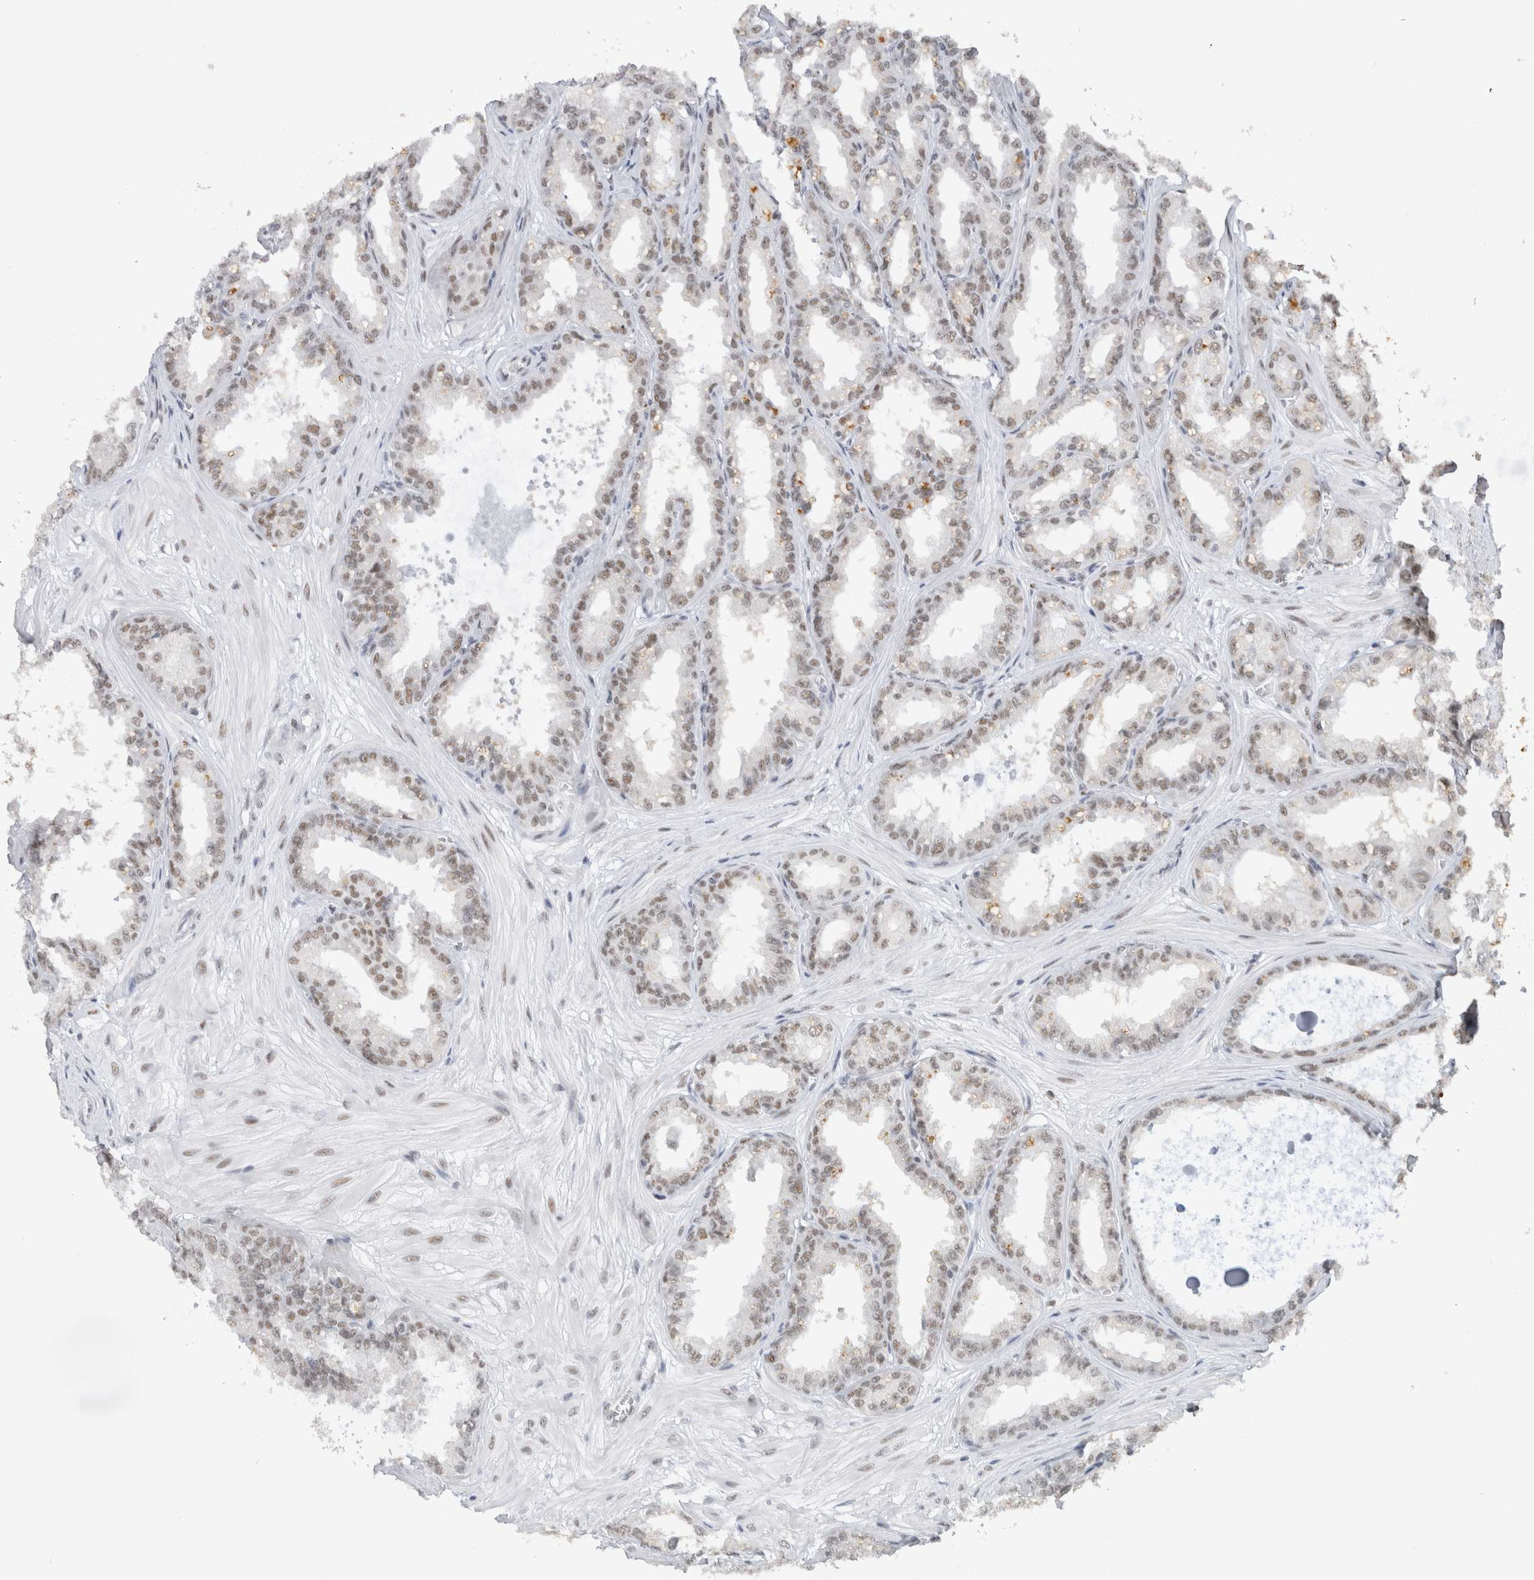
{"staining": {"intensity": "moderate", "quantity": ">75%", "location": "nuclear"}, "tissue": "seminal vesicle", "cell_type": "Glandular cells", "image_type": "normal", "snomed": [{"axis": "morphology", "description": "Normal tissue, NOS"}, {"axis": "topography", "description": "Prostate"}, {"axis": "topography", "description": "Seminal veicle"}], "caption": "A brown stain highlights moderate nuclear expression of a protein in glandular cells of benign human seminal vesicle. (brown staining indicates protein expression, while blue staining denotes nuclei).", "gene": "COPS7A", "patient": {"sex": "male", "age": 51}}